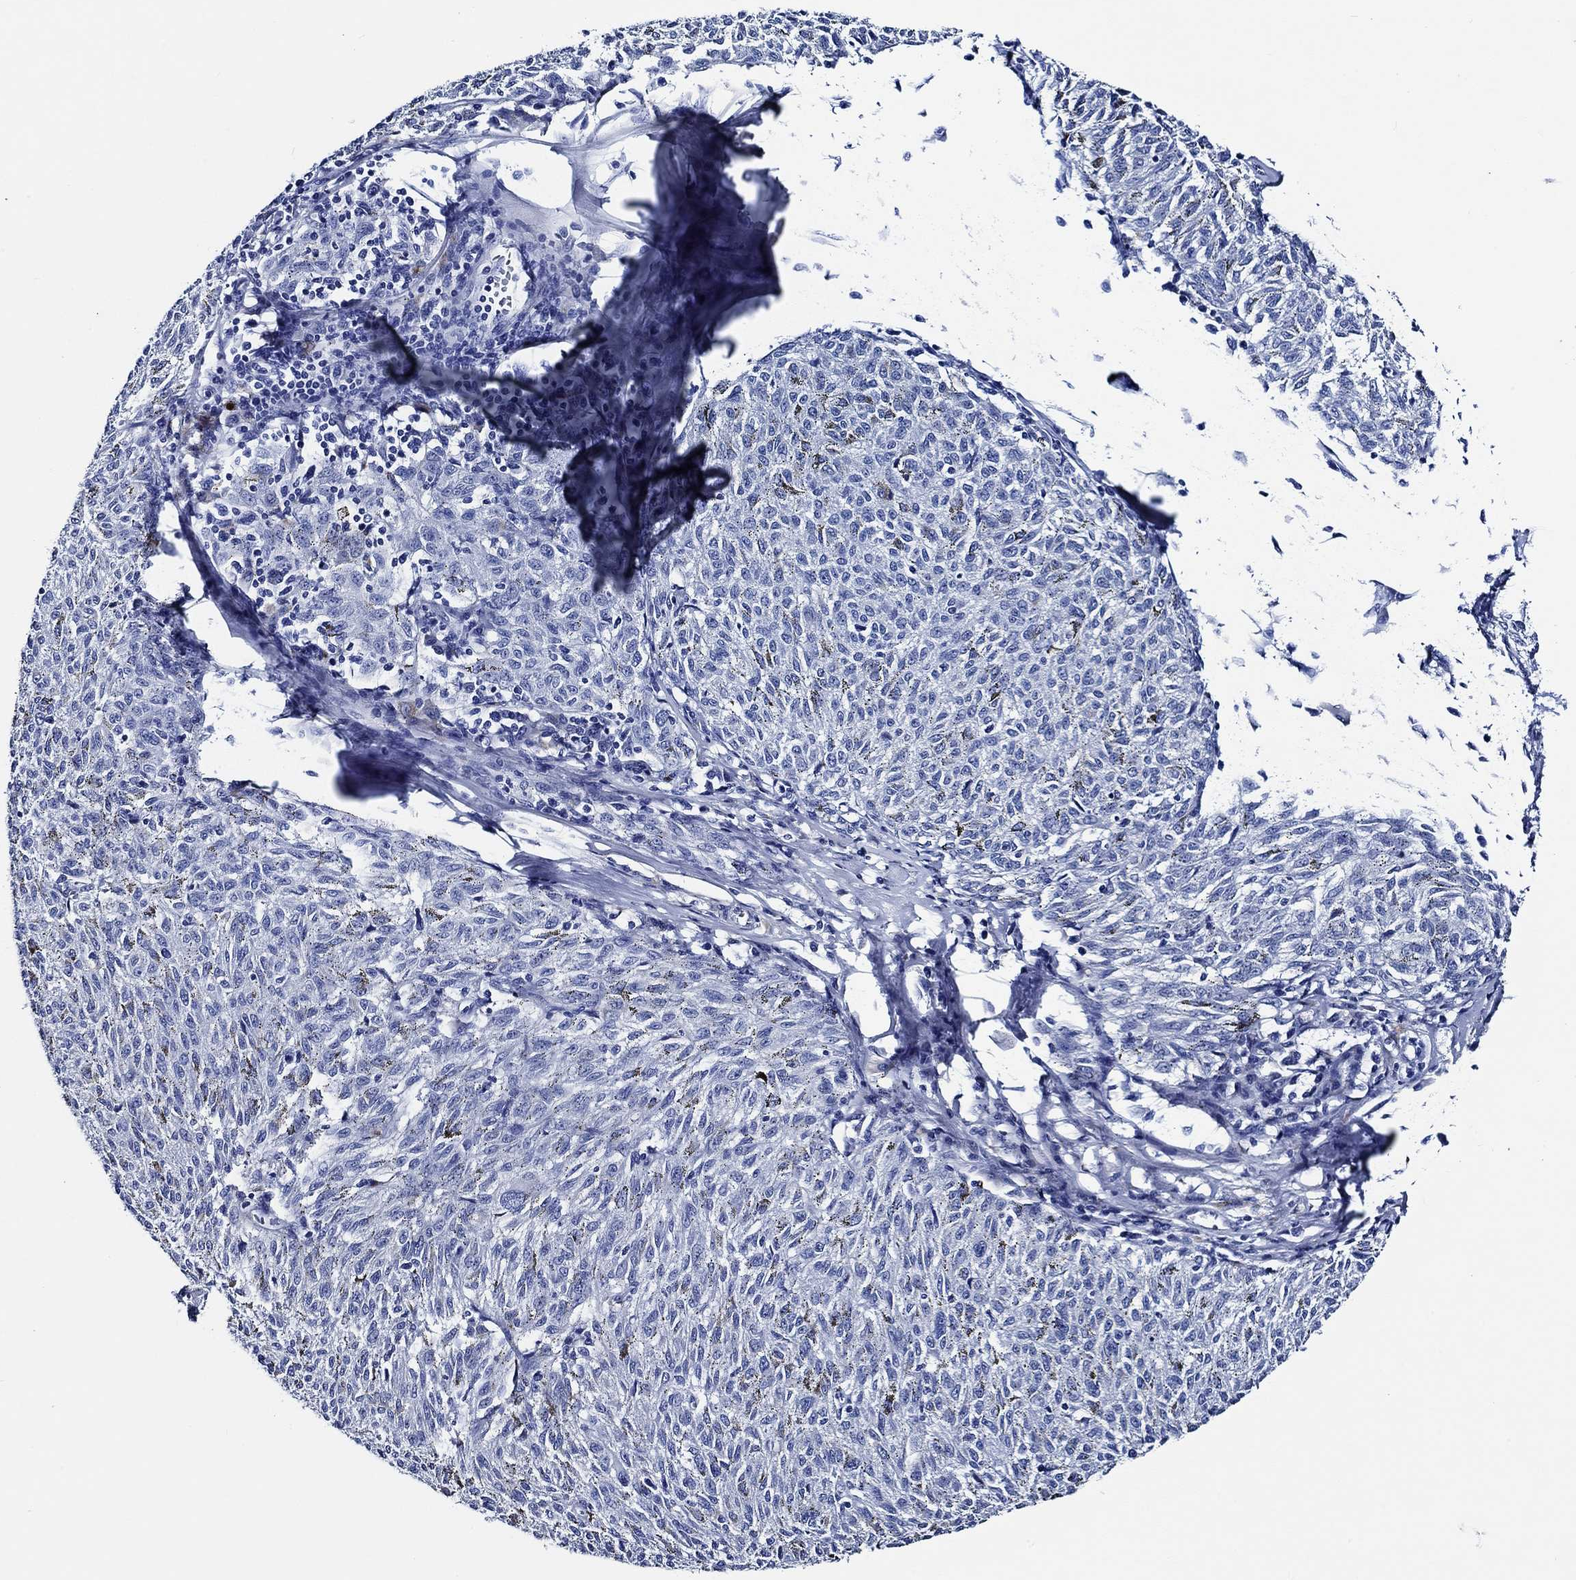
{"staining": {"intensity": "negative", "quantity": "none", "location": "none"}, "tissue": "melanoma", "cell_type": "Tumor cells", "image_type": "cancer", "snomed": [{"axis": "morphology", "description": "Malignant melanoma, NOS"}, {"axis": "topography", "description": "Skin"}], "caption": "Tumor cells show no significant protein positivity in malignant melanoma. Brightfield microscopy of immunohistochemistry stained with DAB (brown) and hematoxylin (blue), captured at high magnification.", "gene": "WDR62", "patient": {"sex": "female", "age": 72}}